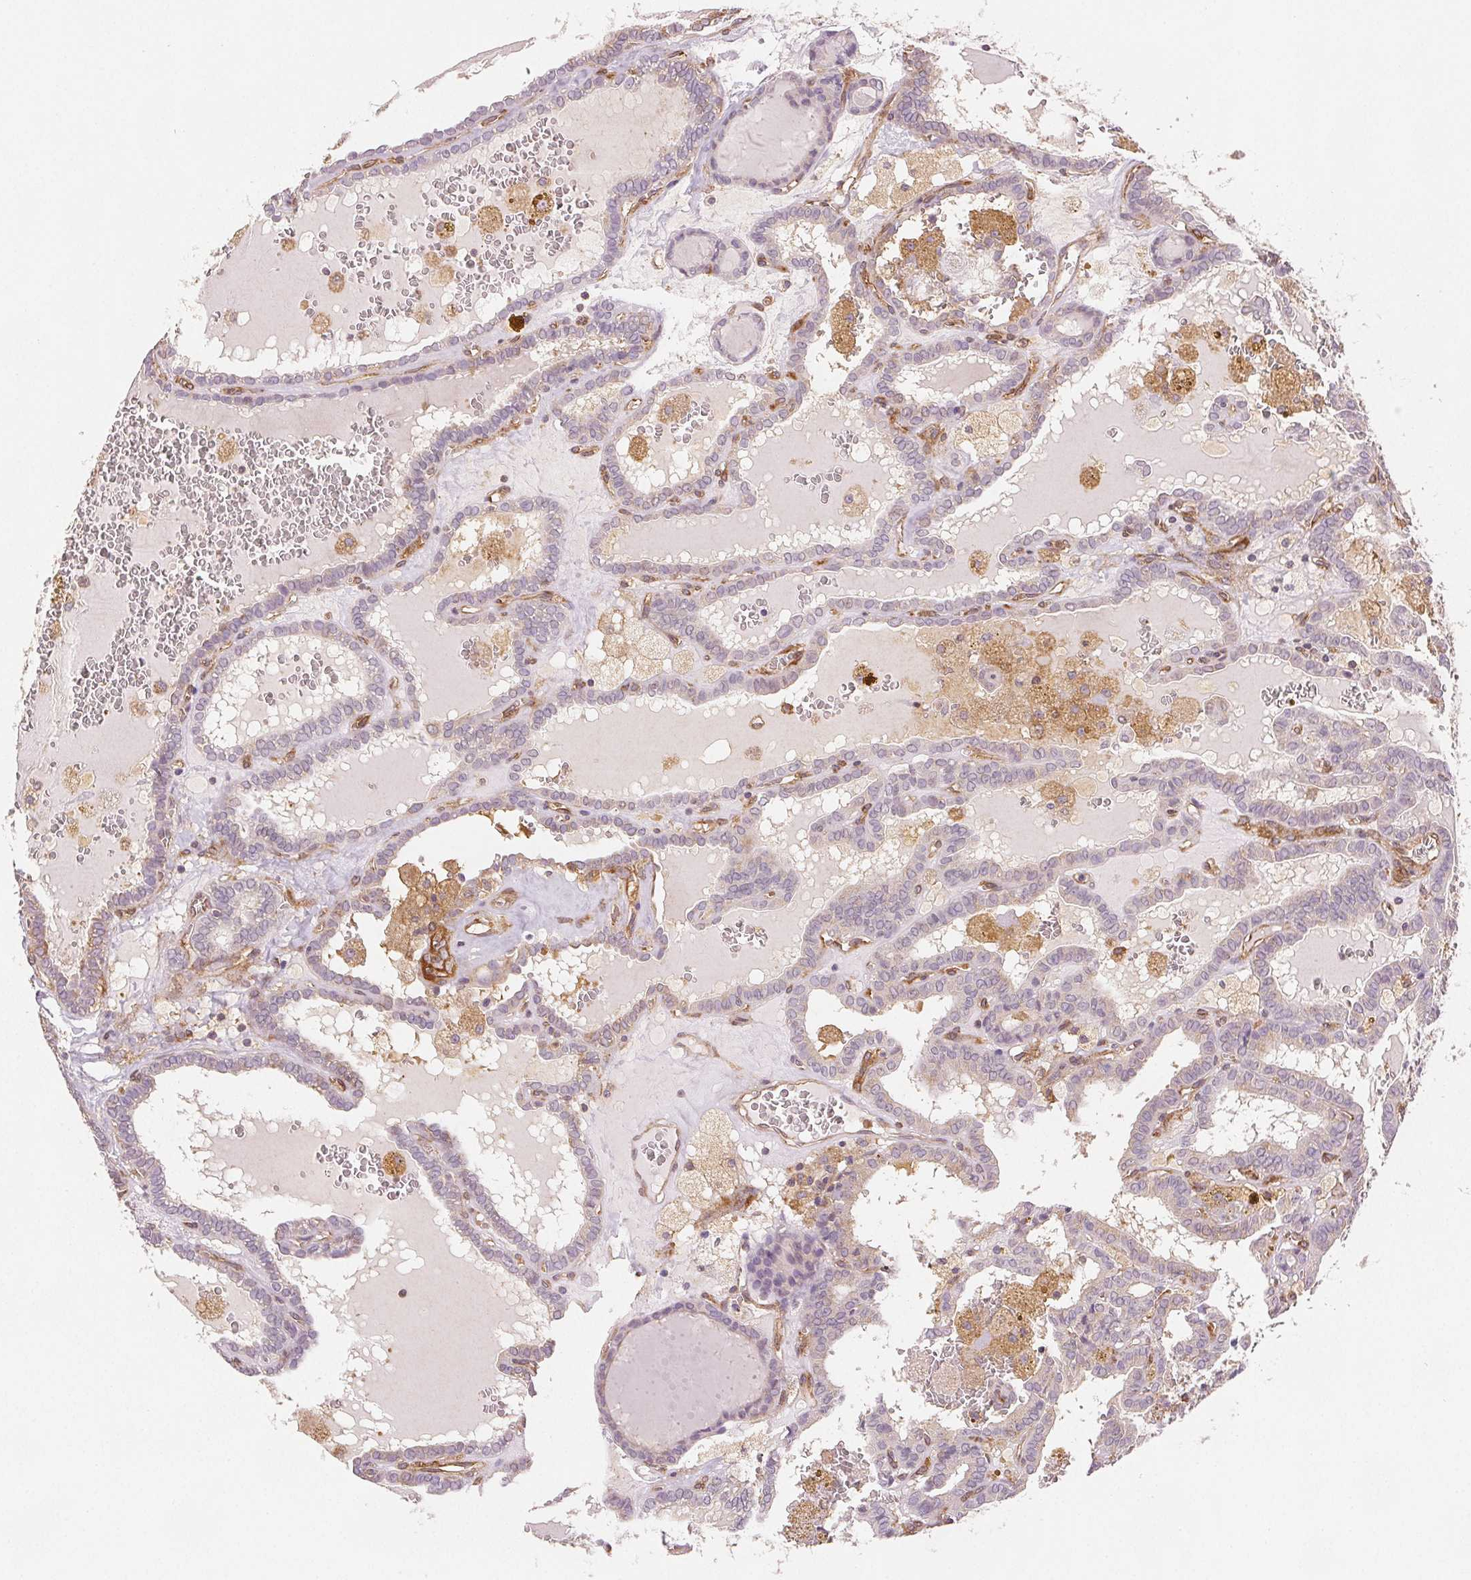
{"staining": {"intensity": "negative", "quantity": "none", "location": "none"}, "tissue": "thyroid cancer", "cell_type": "Tumor cells", "image_type": "cancer", "snomed": [{"axis": "morphology", "description": "Papillary adenocarcinoma, NOS"}, {"axis": "topography", "description": "Thyroid gland"}], "caption": "Immunohistochemical staining of papillary adenocarcinoma (thyroid) reveals no significant expression in tumor cells. (DAB immunohistochemistry (IHC), high magnification).", "gene": "DIAPH2", "patient": {"sex": "female", "age": 39}}